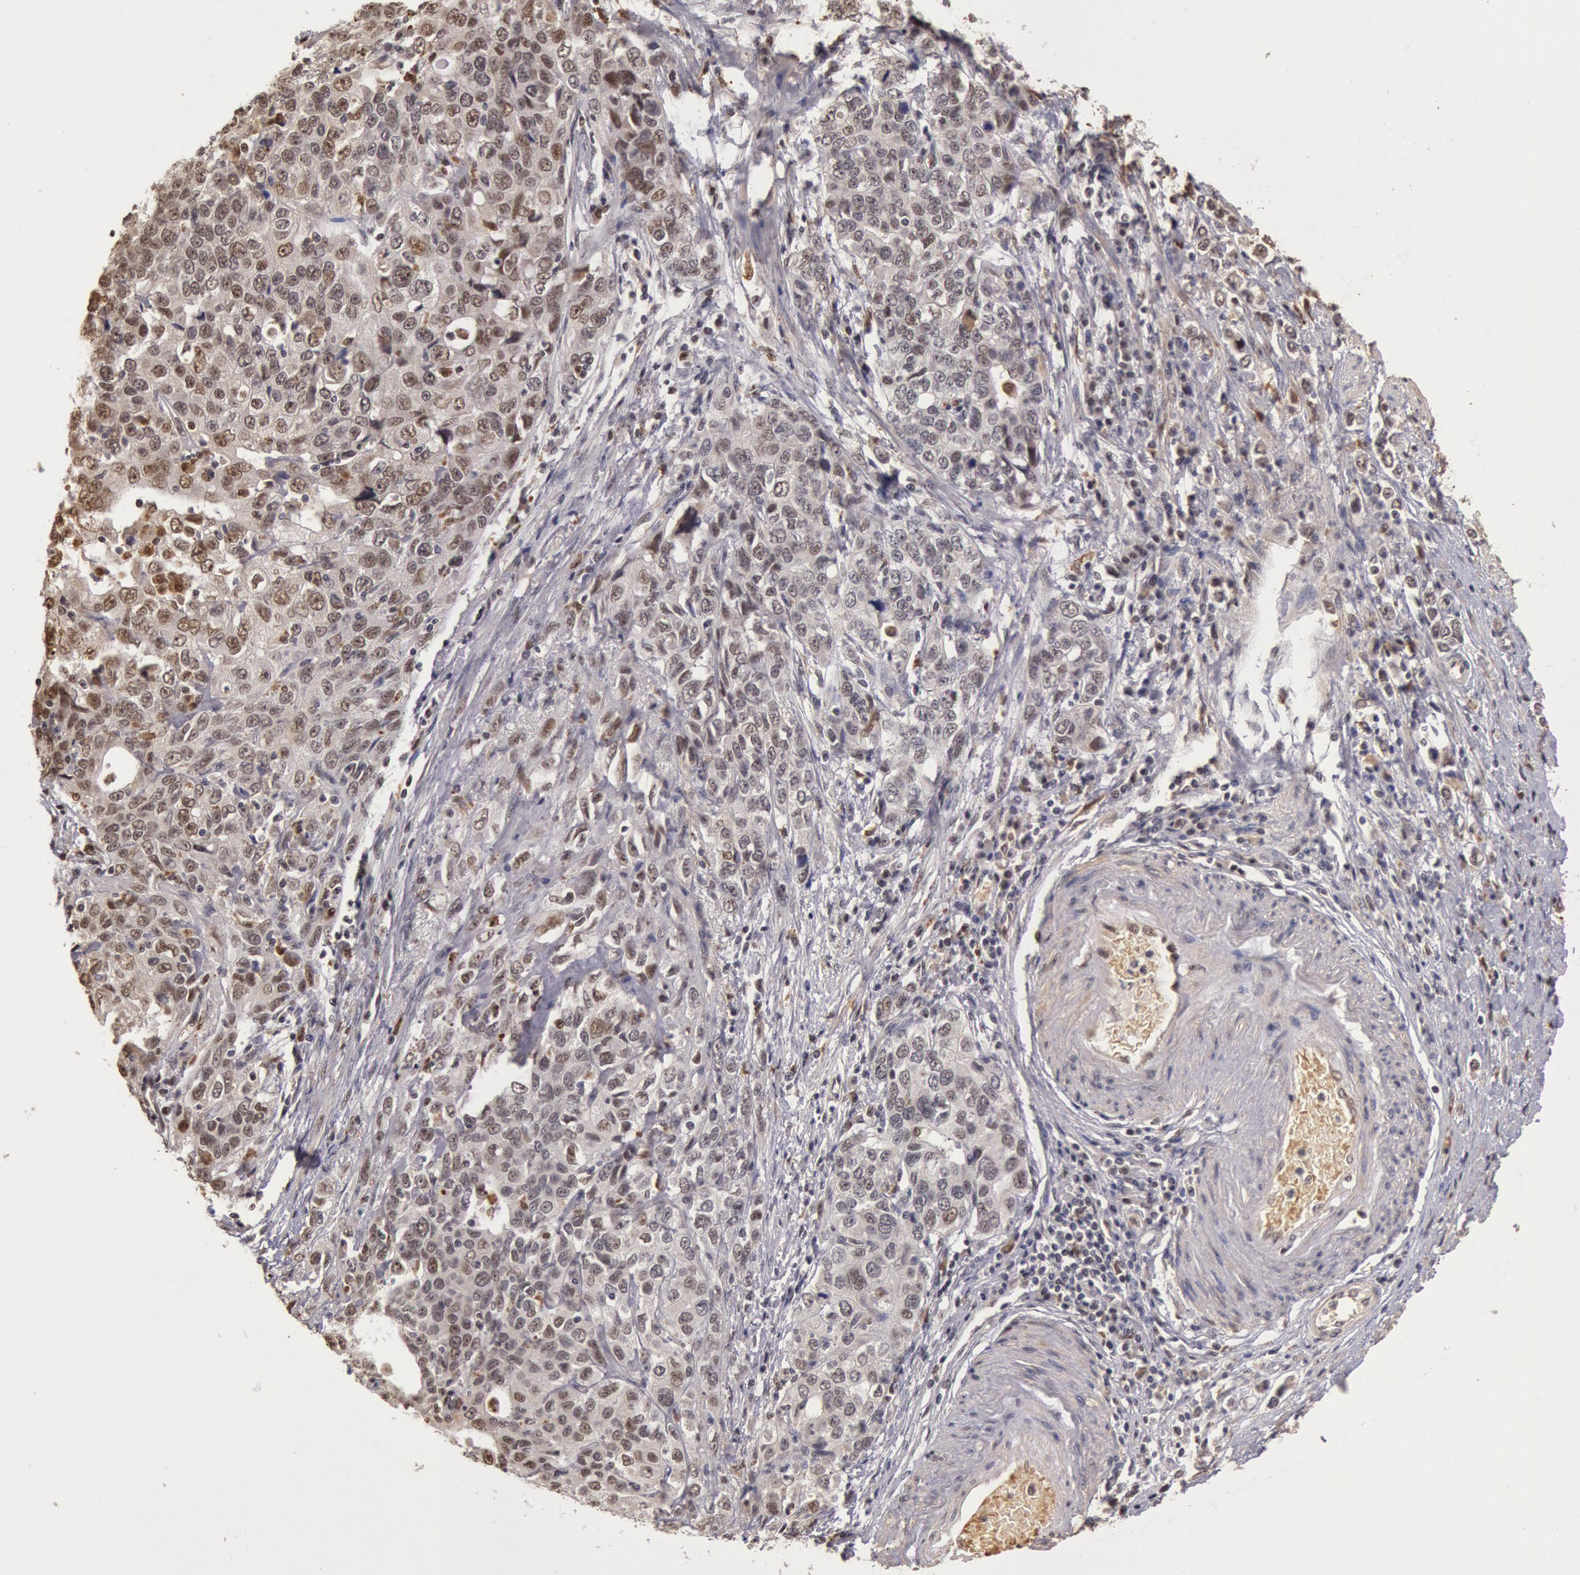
{"staining": {"intensity": "weak", "quantity": "25%-75%", "location": "nuclear"}, "tissue": "stomach cancer", "cell_type": "Tumor cells", "image_type": "cancer", "snomed": [{"axis": "morphology", "description": "Adenocarcinoma, NOS"}, {"axis": "topography", "description": "Stomach, upper"}], "caption": "DAB (3,3'-diaminobenzidine) immunohistochemical staining of human stomach cancer (adenocarcinoma) exhibits weak nuclear protein positivity in about 25%-75% of tumor cells.", "gene": "LIG4", "patient": {"sex": "male", "age": 76}}